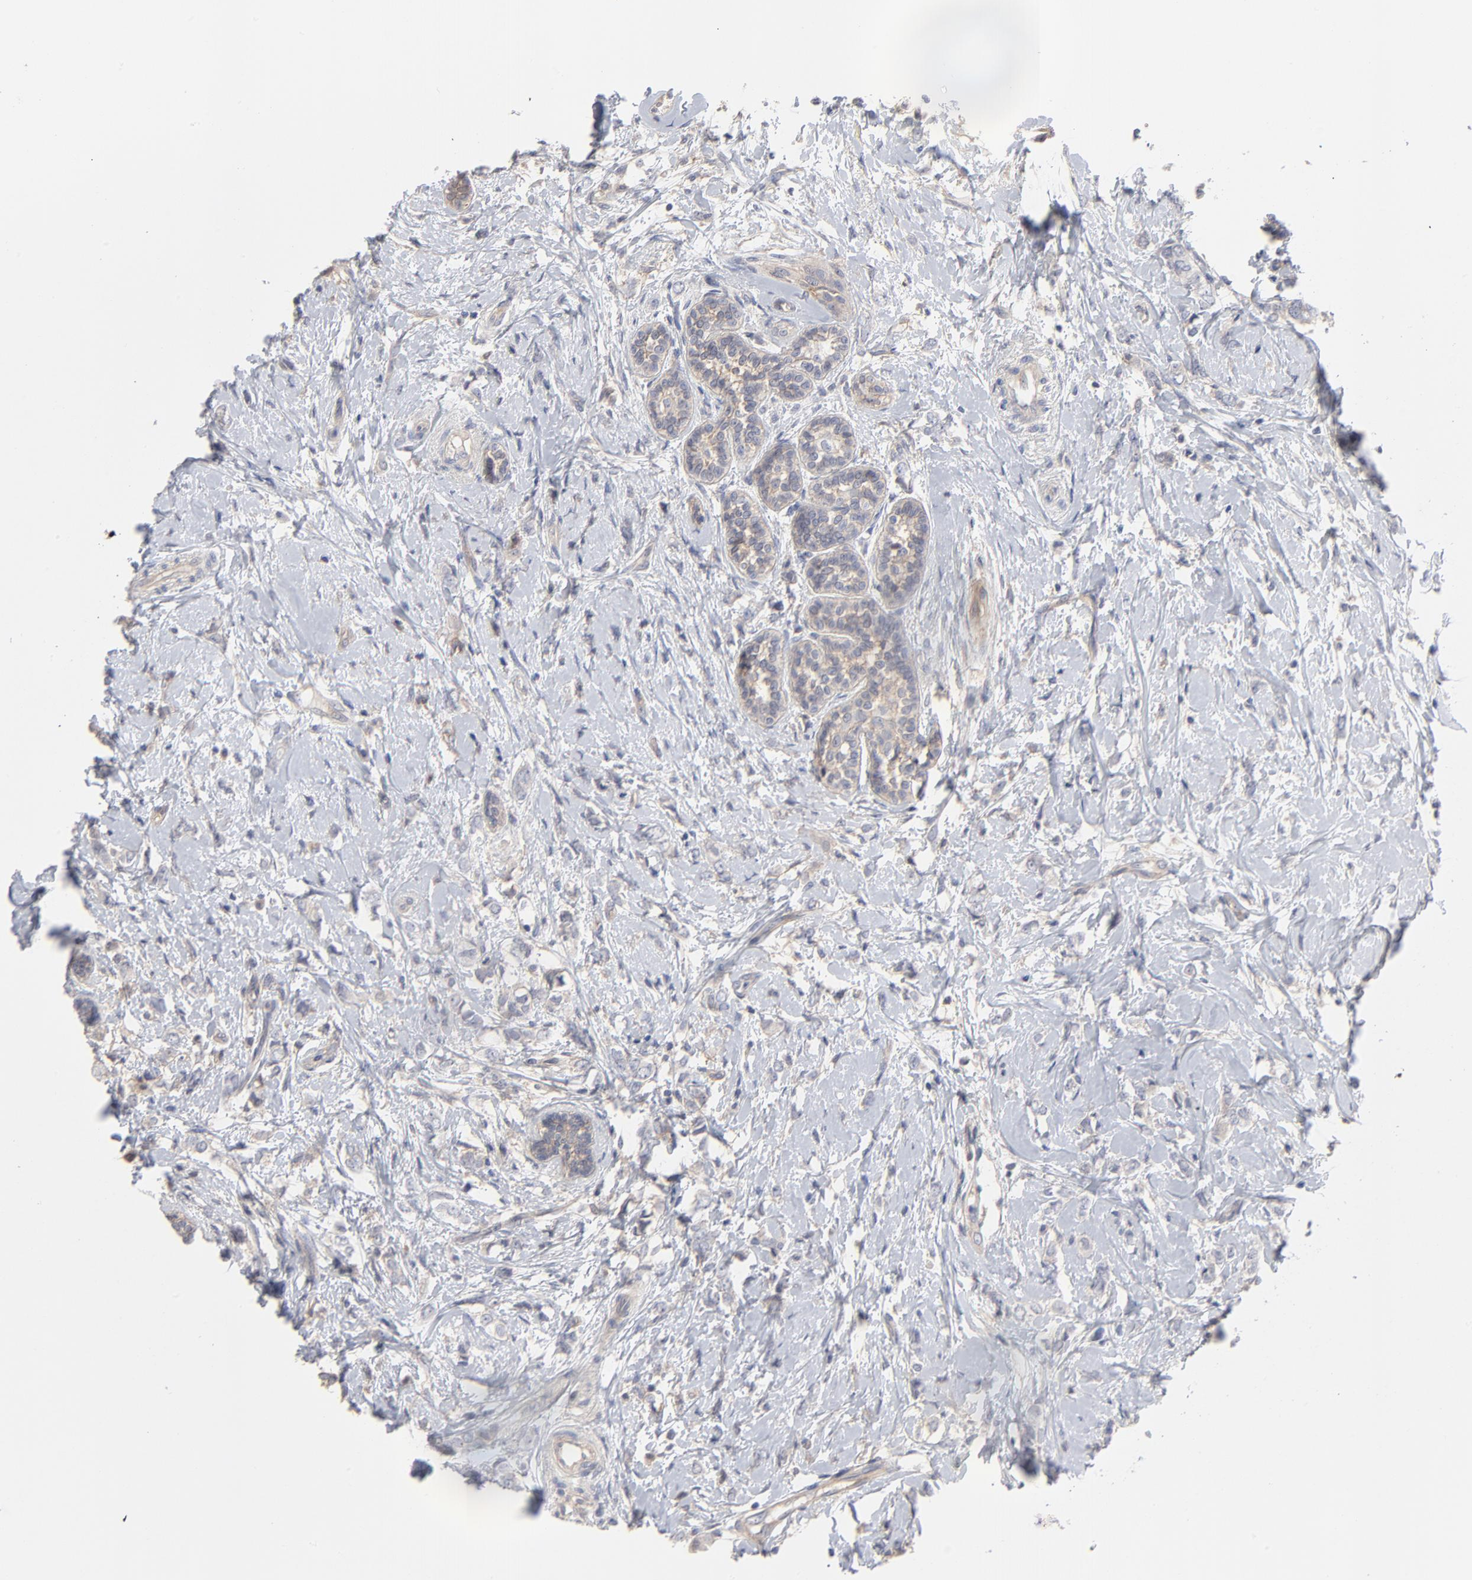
{"staining": {"intensity": "weak", "quantity": ">75%", "location": "cytoplasmic/membranous"}, "tissue": "breast cancer", "cell_type": "Tumor cells", "image_type": "cancer", "snomed": [{"axis": "morphology", "description": "Normal tissue, NOS"}, {"axis": "morphology", "description": "Lobular carcinoma"}, {"axis": "topography", "description": "Breast"}], "caption": "Brown immunohistochemical staining in breast cancer exhibits weak cytoplasmic/membranous positivity in about >75% of tumor cells.", "gene": "SLC16A1", "patient": {"sex": "female", "age": 47}}